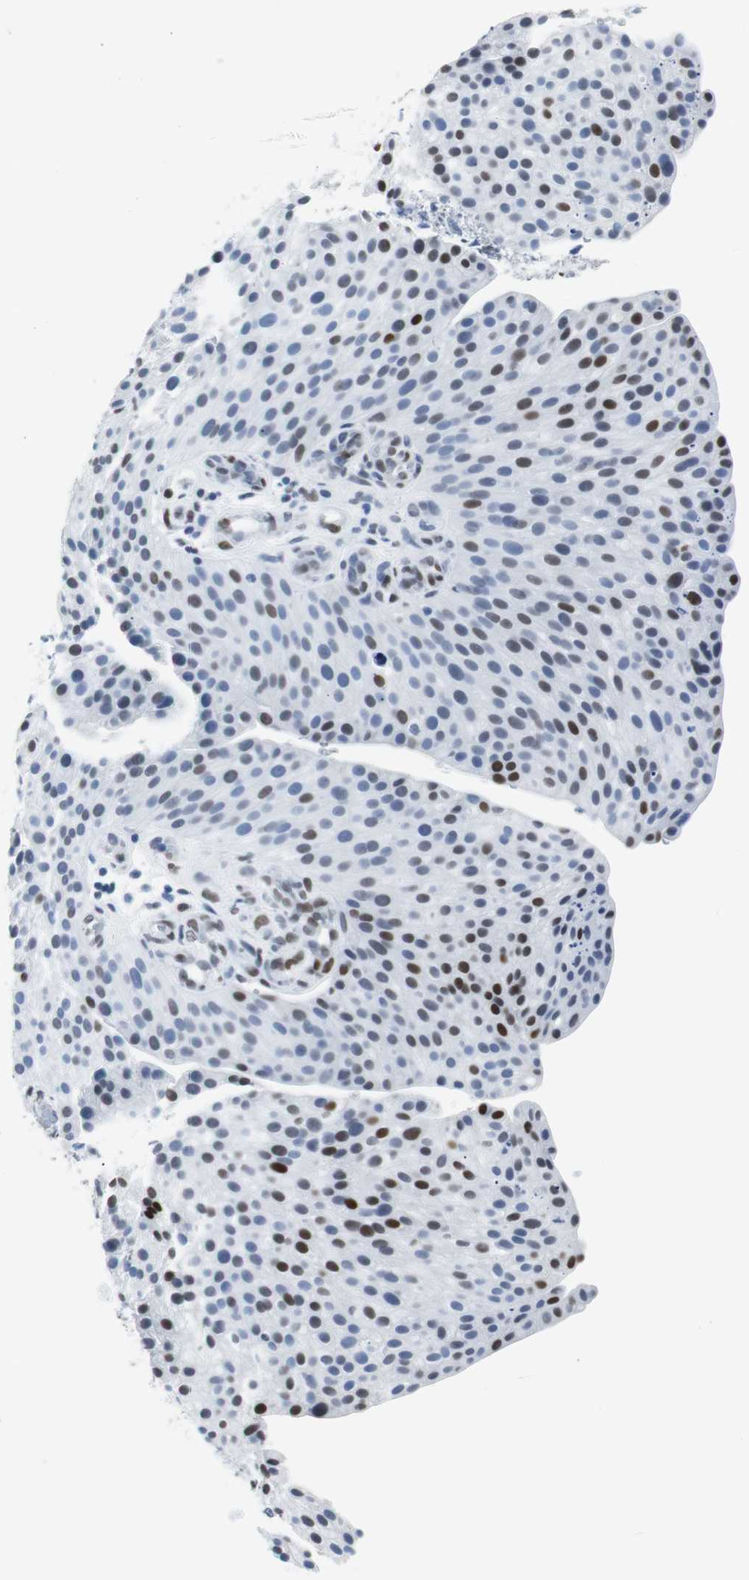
{"staining": {"intensity": "moderate", "quantity": "25%-75%", "location": "nuclear"}, "tissue": "urothelial cancer", "cell_type": "Tumor cells", "image_type": "cancer", "snomed": [{"axis": "morphology", "description": "Urothelial carcinoma, Low grade"}, {"axis": "topography", "description": "Smooth muscle"}, {"axis": "topography", "description": "Urinary bladder"}], "caption": "Human low-grade urothelial carcinoma stained with a protein marker demonstrates moderate staining in tumor cells.", "gene": "JUN", "patient": {"sex": "male", "age": 60}}